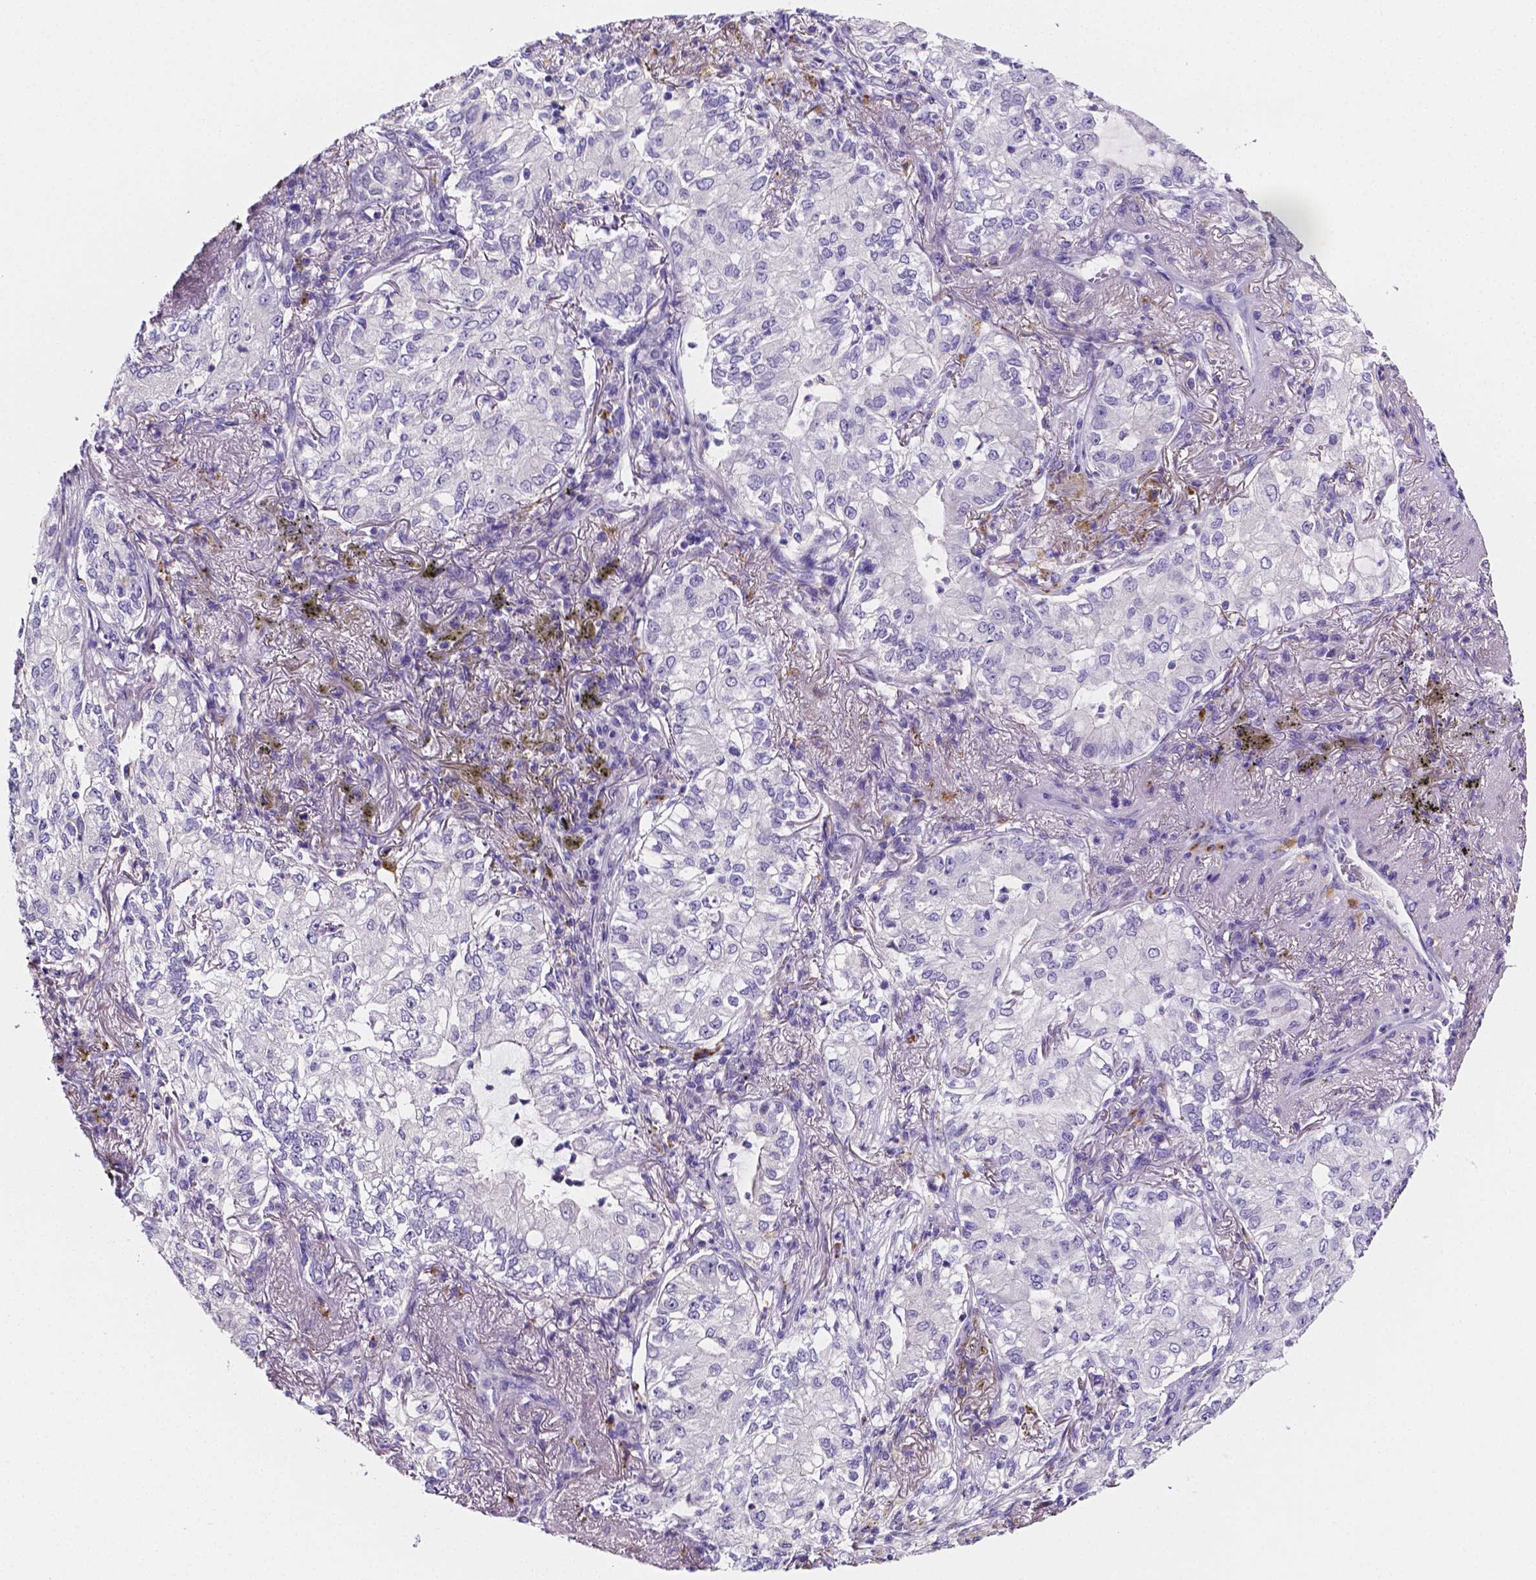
{"staining": {"intensity": "negative", "quantity": "none", "location": "none"}, "tissue": "lung cancer", "cell_type": "Tumor cells", "image_type": "cancer", "snomed": [{"axis": "morphology", "description": "Adenocarcinoma, NOS"}, {"axis": "topography", "description": "Lung"}], "caption": "IHC of human lung cancer (adenocarcinoma) exhibits no positivity in tumor cells.", "gene": "NRGN", "patient": {"sex": "female", "age": 73}}